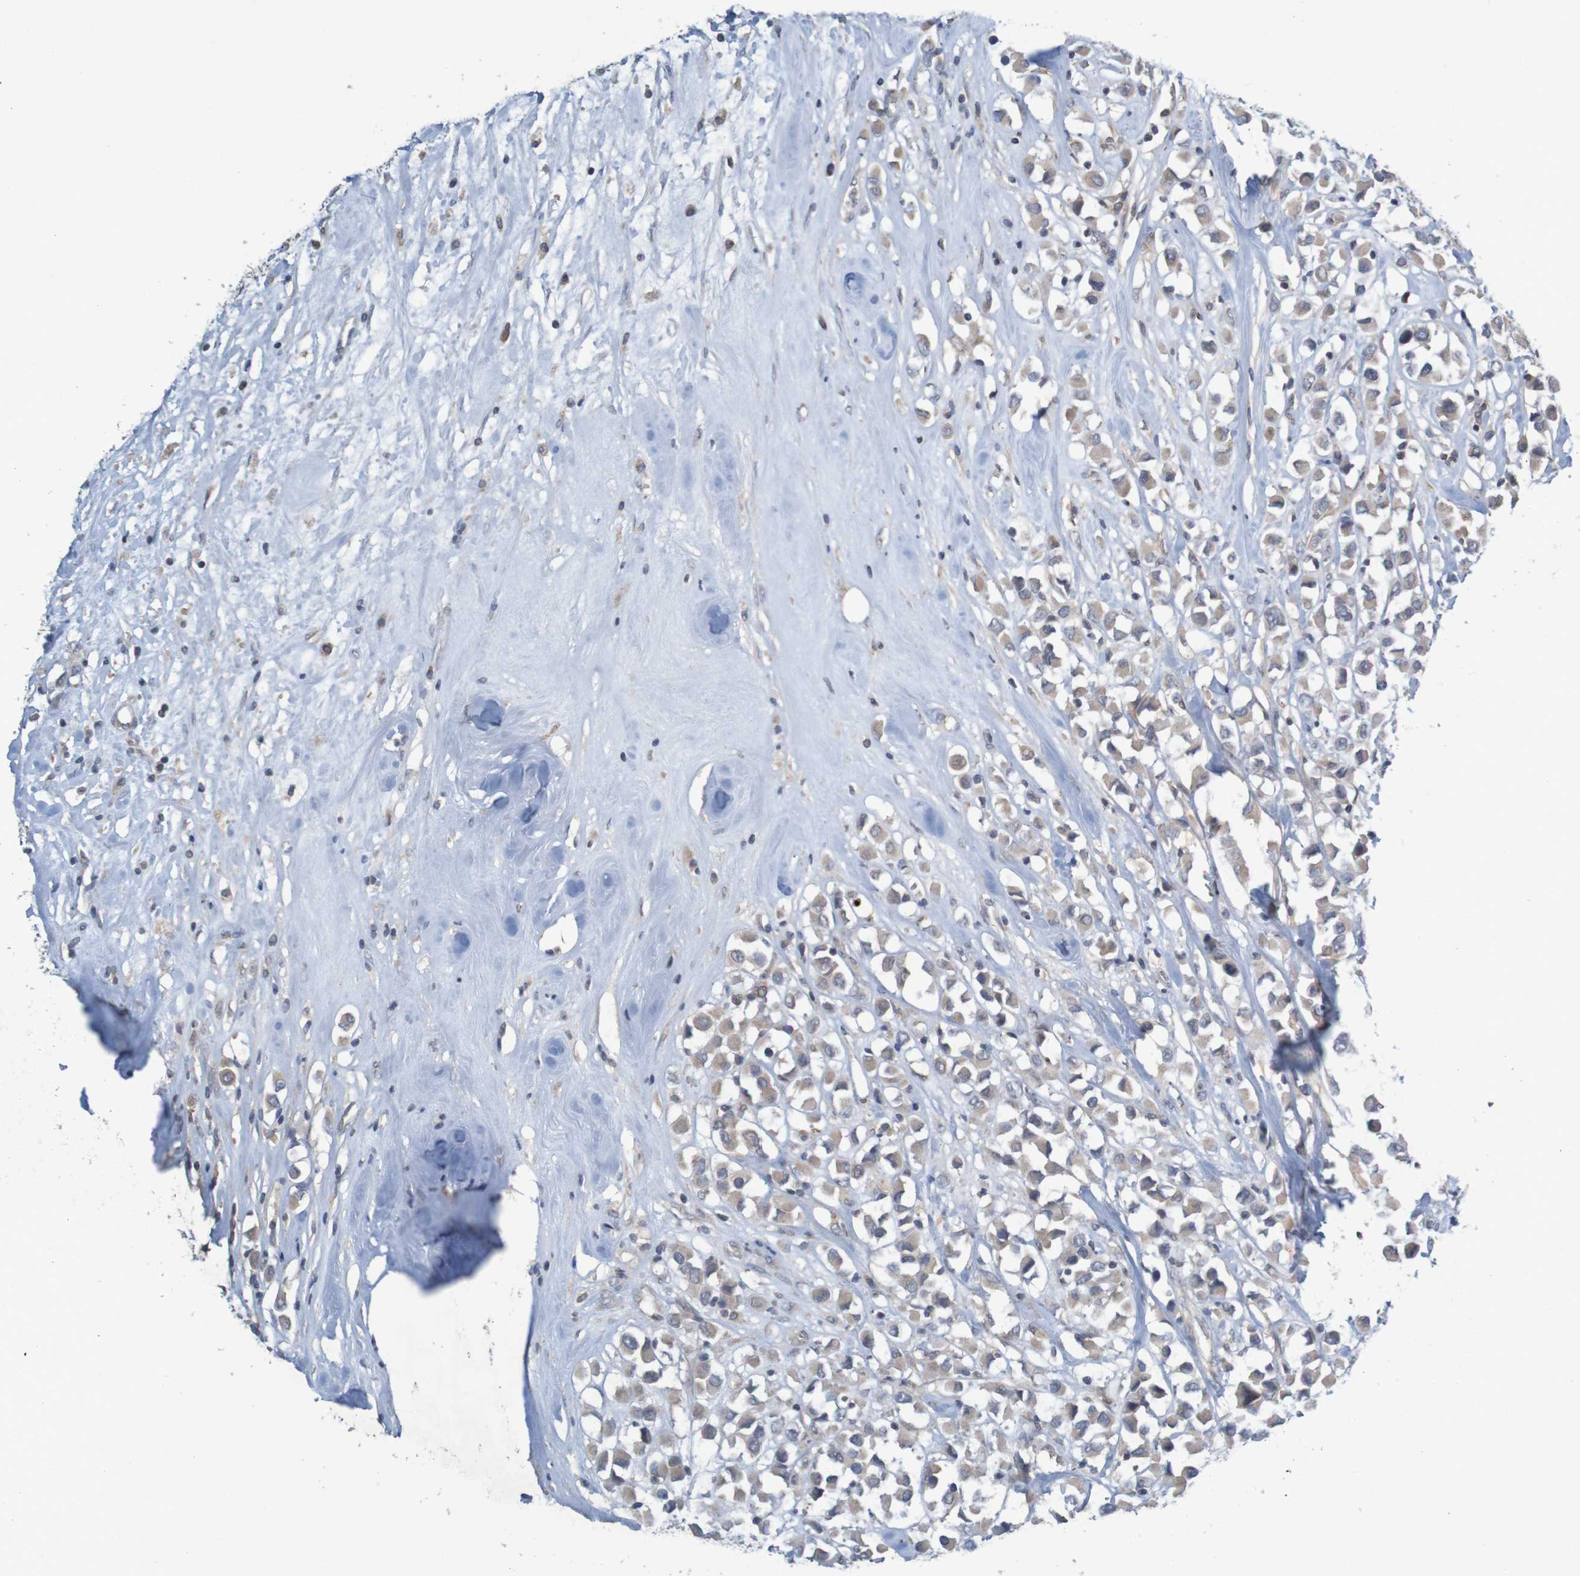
{"staining": {"intensity": "weak", "quantity": ">75%", "location": "cytoplasmic/membranous"}, "tissue": "breast cancer", "cell_type": "Tumor cells", "image_type": "cancer", "snomed": [{"axis": "morphology", "description": "Duct carcinoma"}, {"axis": "topography", "description": "Breast"}], "caption": "Breast invasive ductal carcinoma tissue reveals weak cytoplasmic/membranous positivity in about >75% of tumor cells", "gene": "ANKK1", "patient": {"sex": "female", "age": 61}}